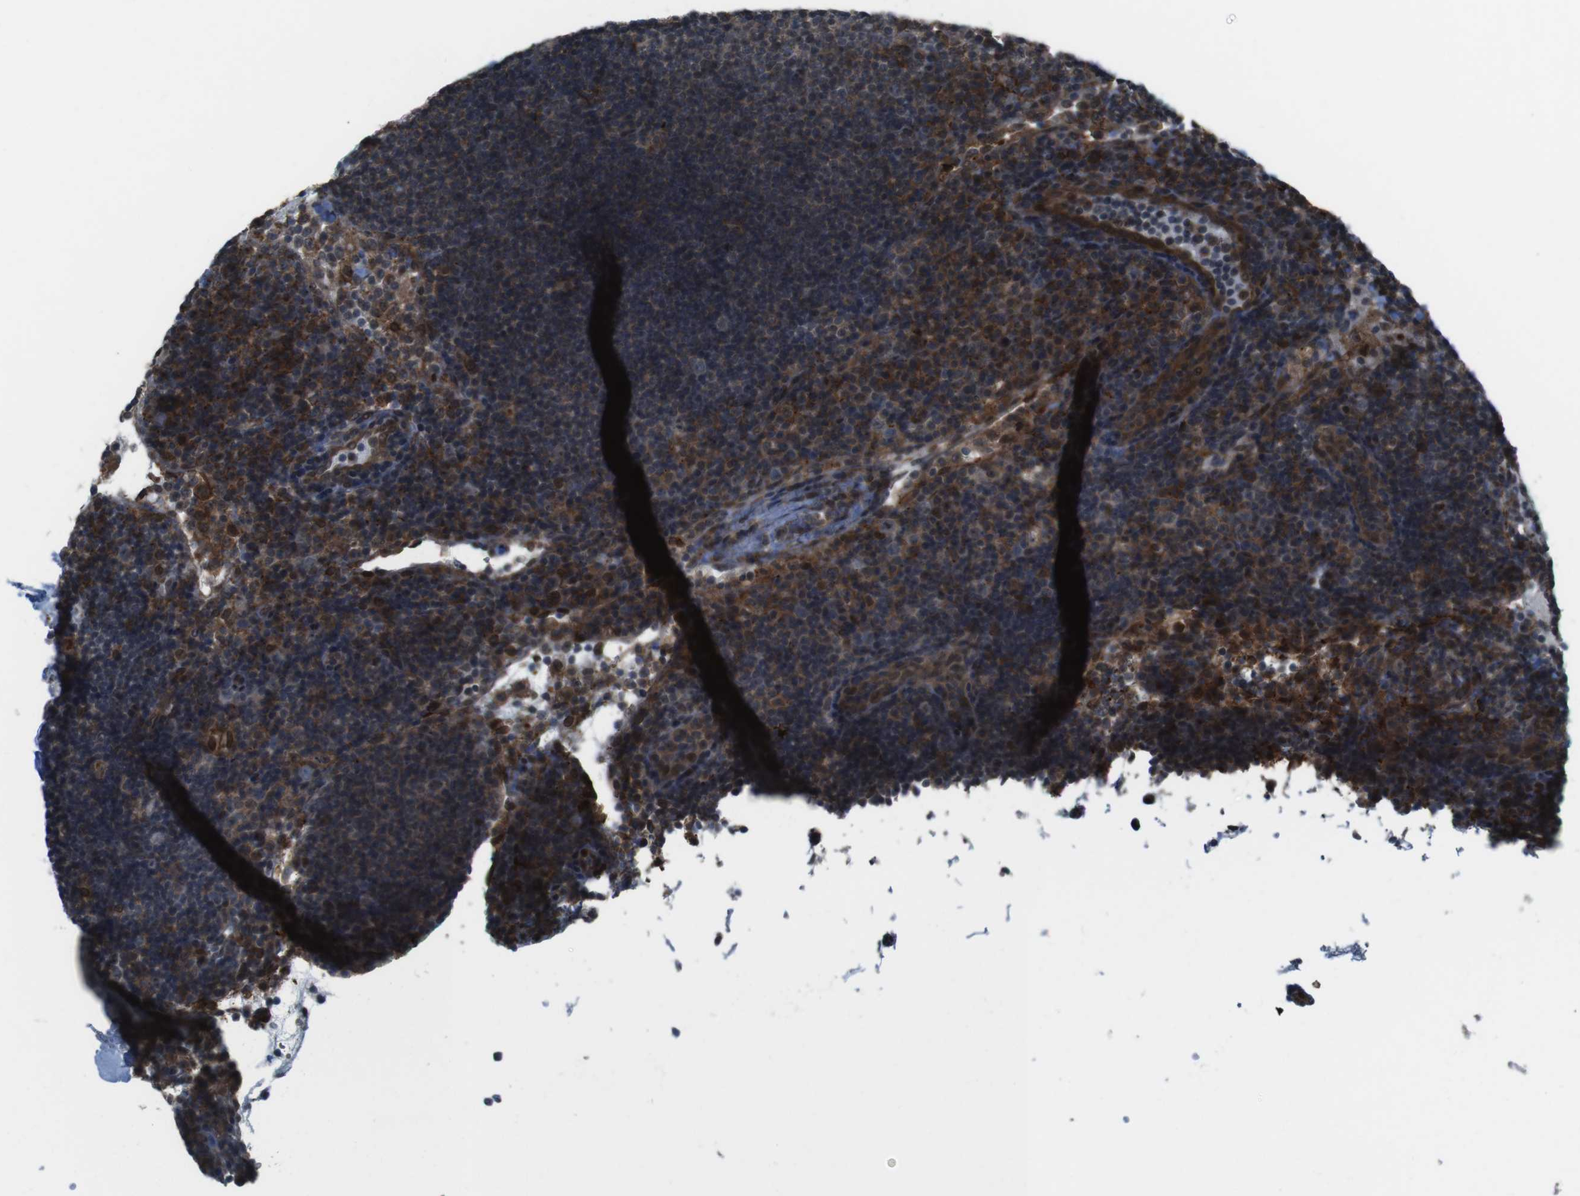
{"staining": {"intensity": "negative", "quantity": "none", "location": "none"}, "tissue": "lymph node", "cell_type": "Germinal center cells", "image_type": "normal", "snomed": [{"axis": "morphology", "description": "Normal tissue, NOS"}, {"axis": "topography", "description": "Lymph node"}], "caption": "Immunohistochemical staining of normal human lymph node reveals no significant expression in germinal center cells.", "gene": "GDF10", "patient": {"sex": "female", "age": 53}}